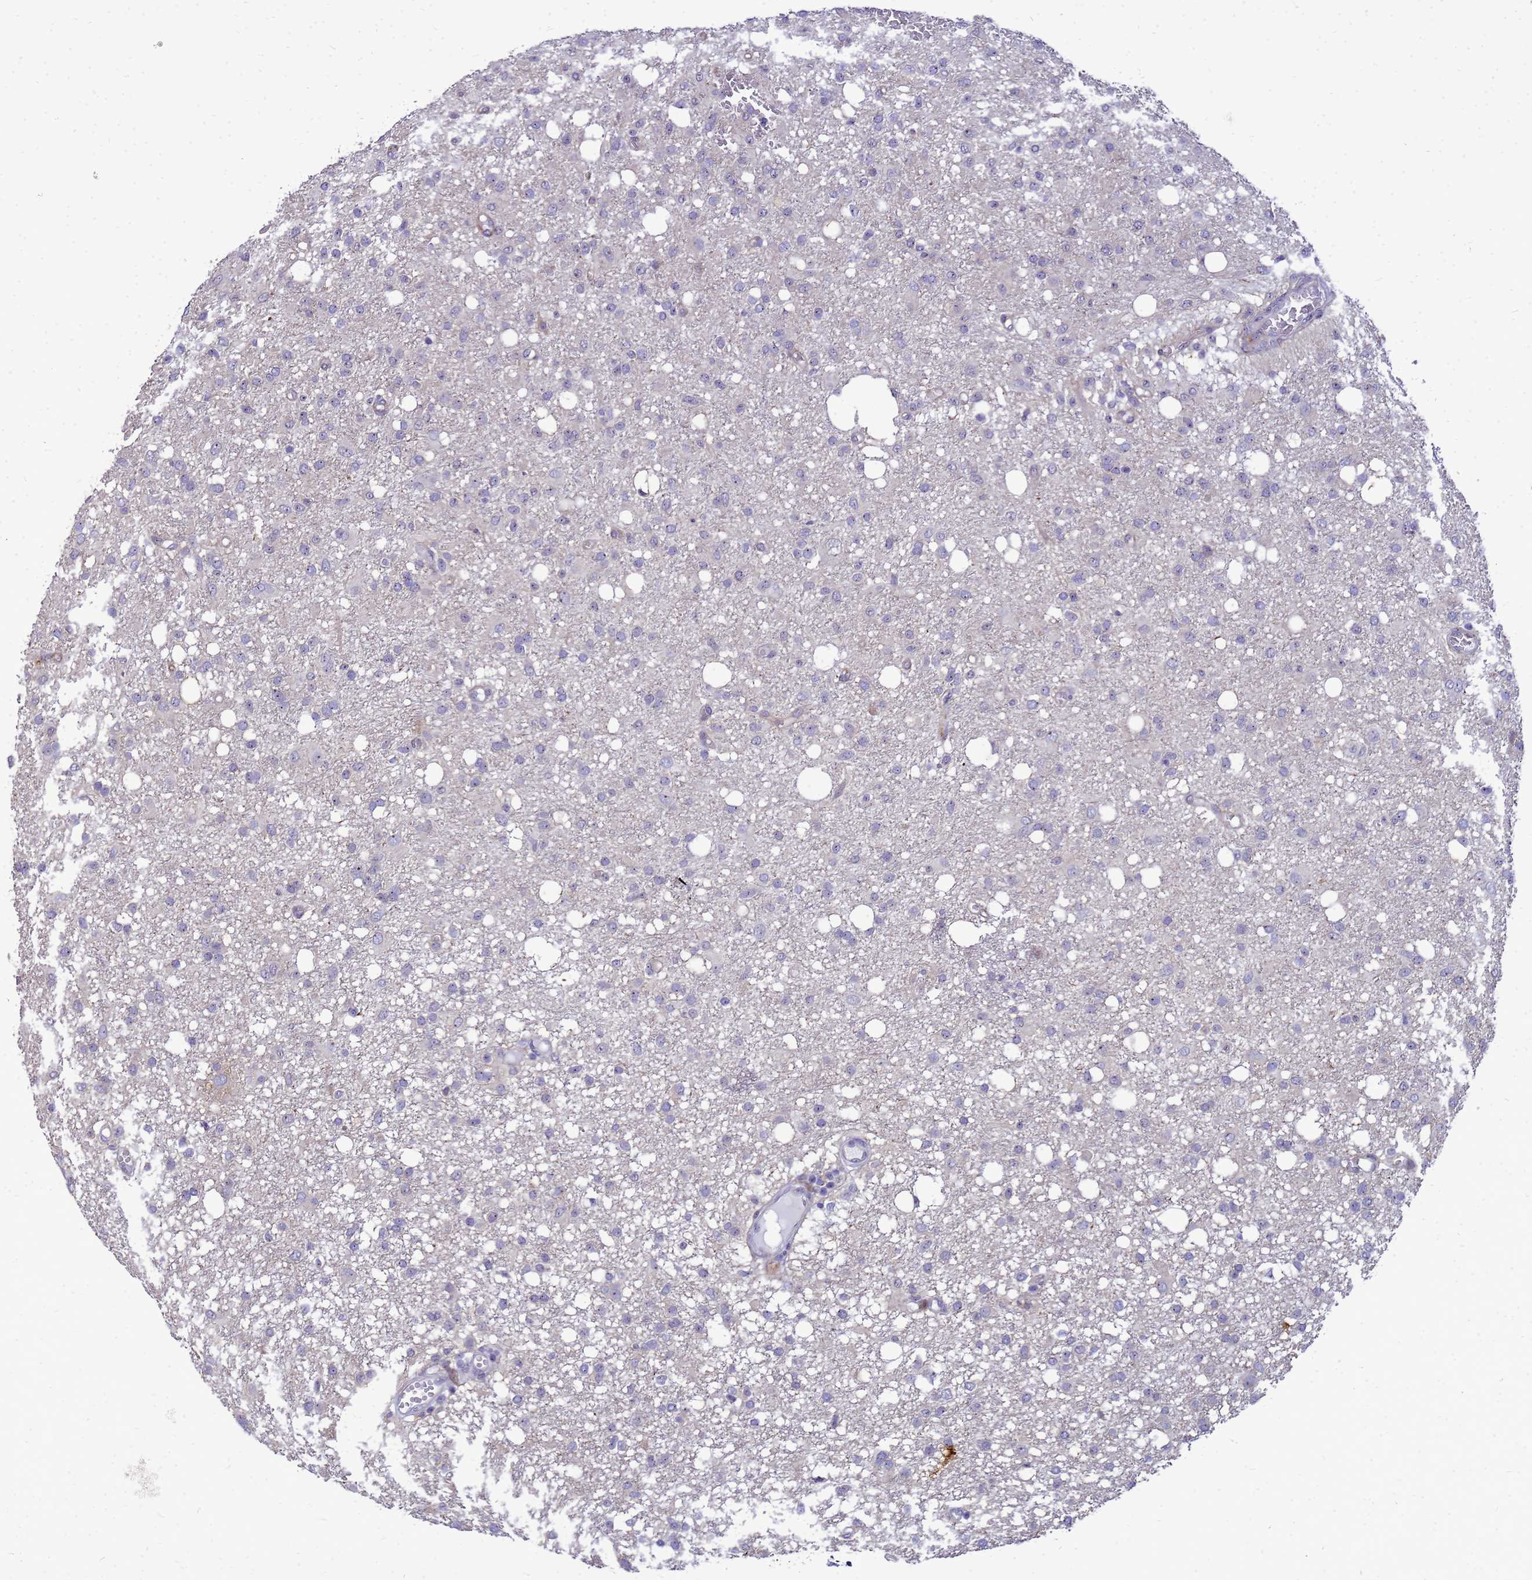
{"staining": {"intensity": "negative", "quantity": "none", "location": "none"}, "tissue": "glioma", "cell_type": "Tumor cells", "image_type": "cancer", "snomed": [{"axis": "morphology", "description": "Glioma, malignant, High grade"}, {"axis": "topography", "description": "Brain"}], "caption": "This is a image of immunohistochemistry (IHC) staining of malignant high-grade glioma, which shows no expression in tumor cells.", "gene": "RSPO1", "patient": {"sex": "female", "age": 59}}